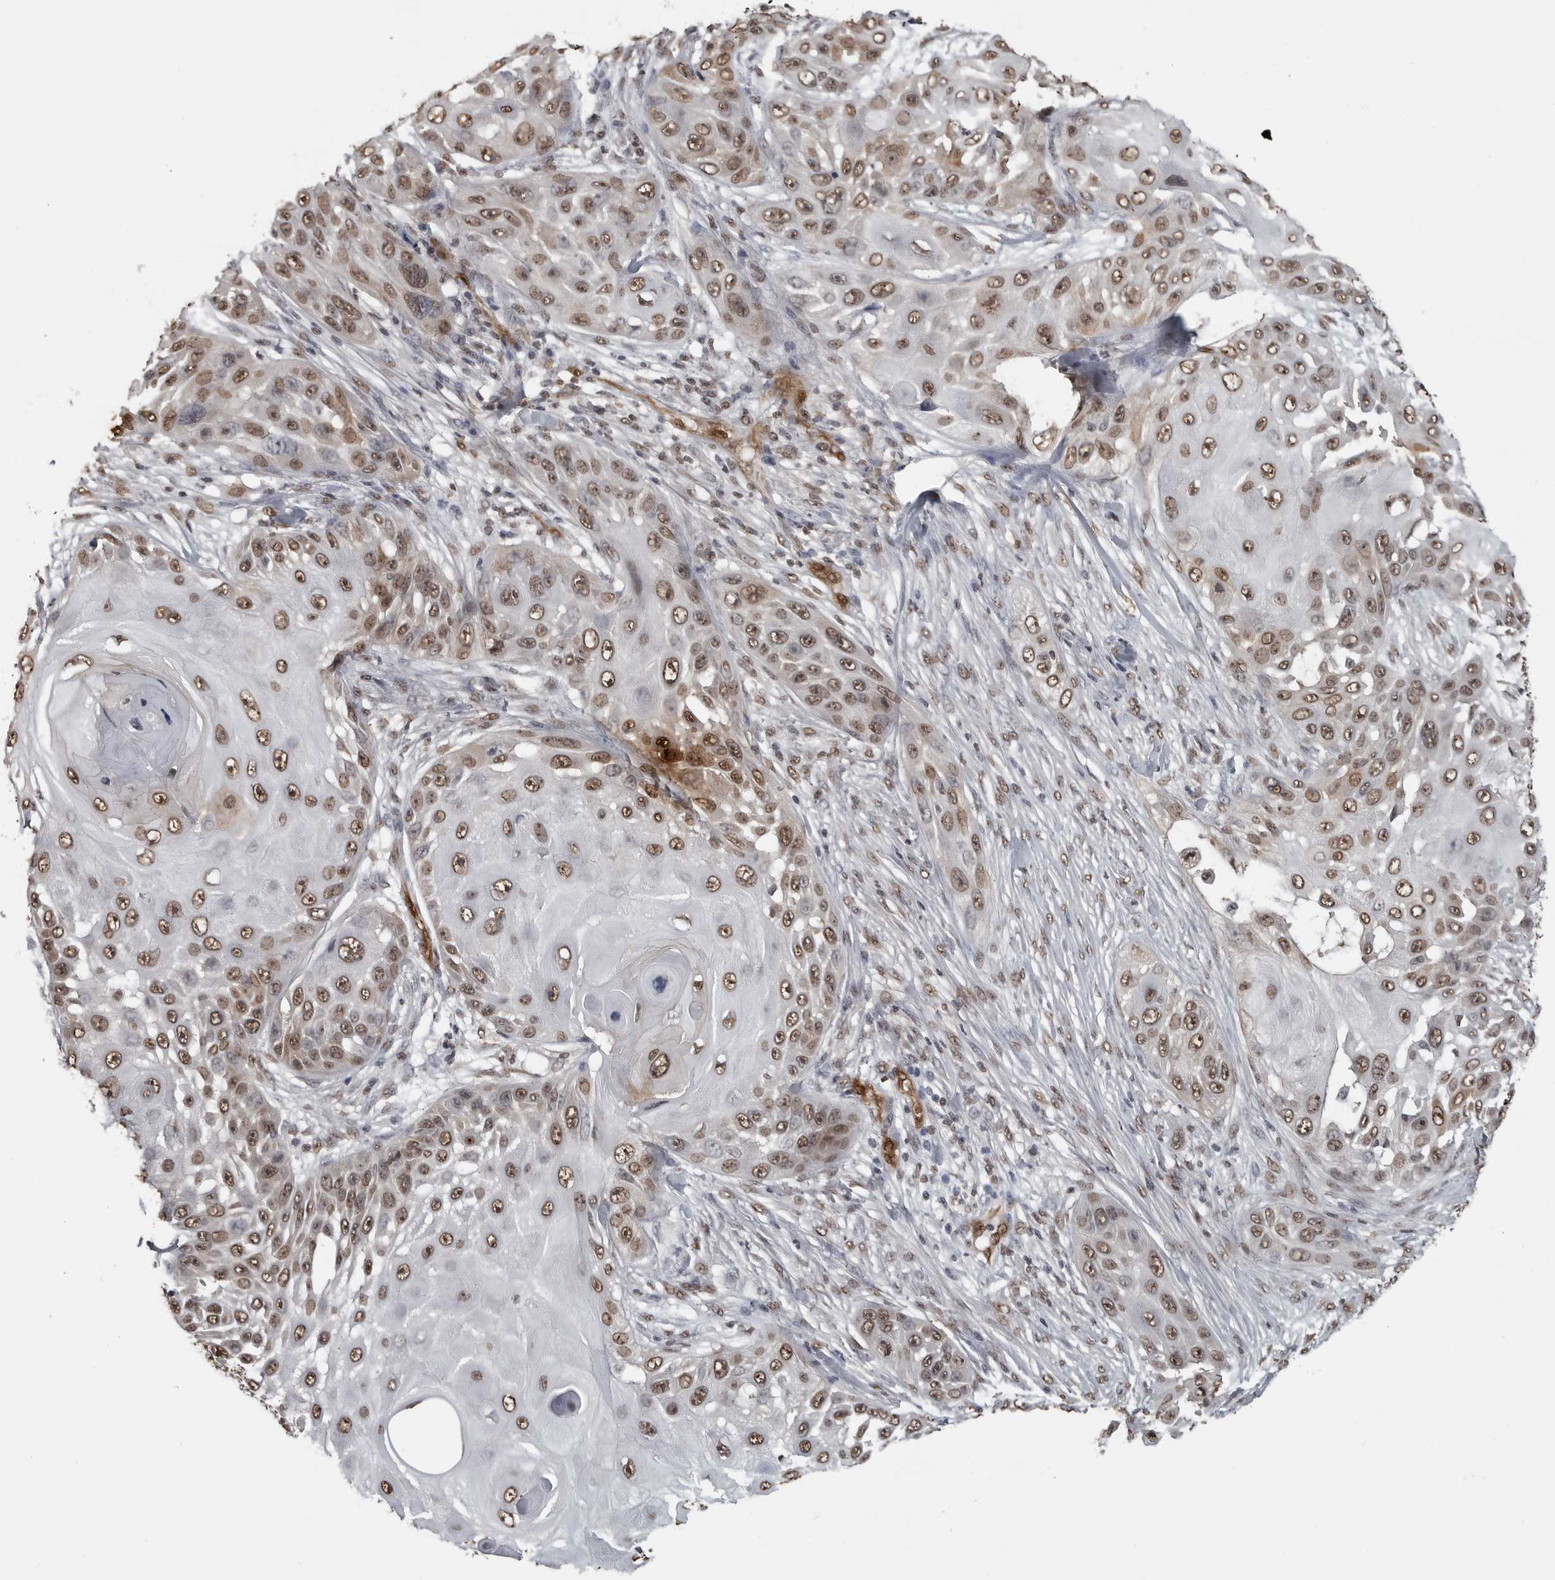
{"staining": {"intensity": "moderate", "quantity": ">75%", "location": "nuclear"}, "tissue": "skin cancer", "cell_type": "Tumor cells", "image_type": "cancer", "snomed": [{"axis": "morphology", "description": "Squamous cell carcinoma, NOS"}, {"axis": "topography", "description": "Skin"}], "caption": "Protein expression analysis of human skin cancer reveals moderate nuclear expression in approximately >75% of tumor cells. (Stains: DAB (3,3'-diaminobenzidine) in brown, nuclei in blue, Microscopy: brightfield microscopy at high magnification).", "gene": "SMAD2", "patient": {"sex": "female", "age": 44}}